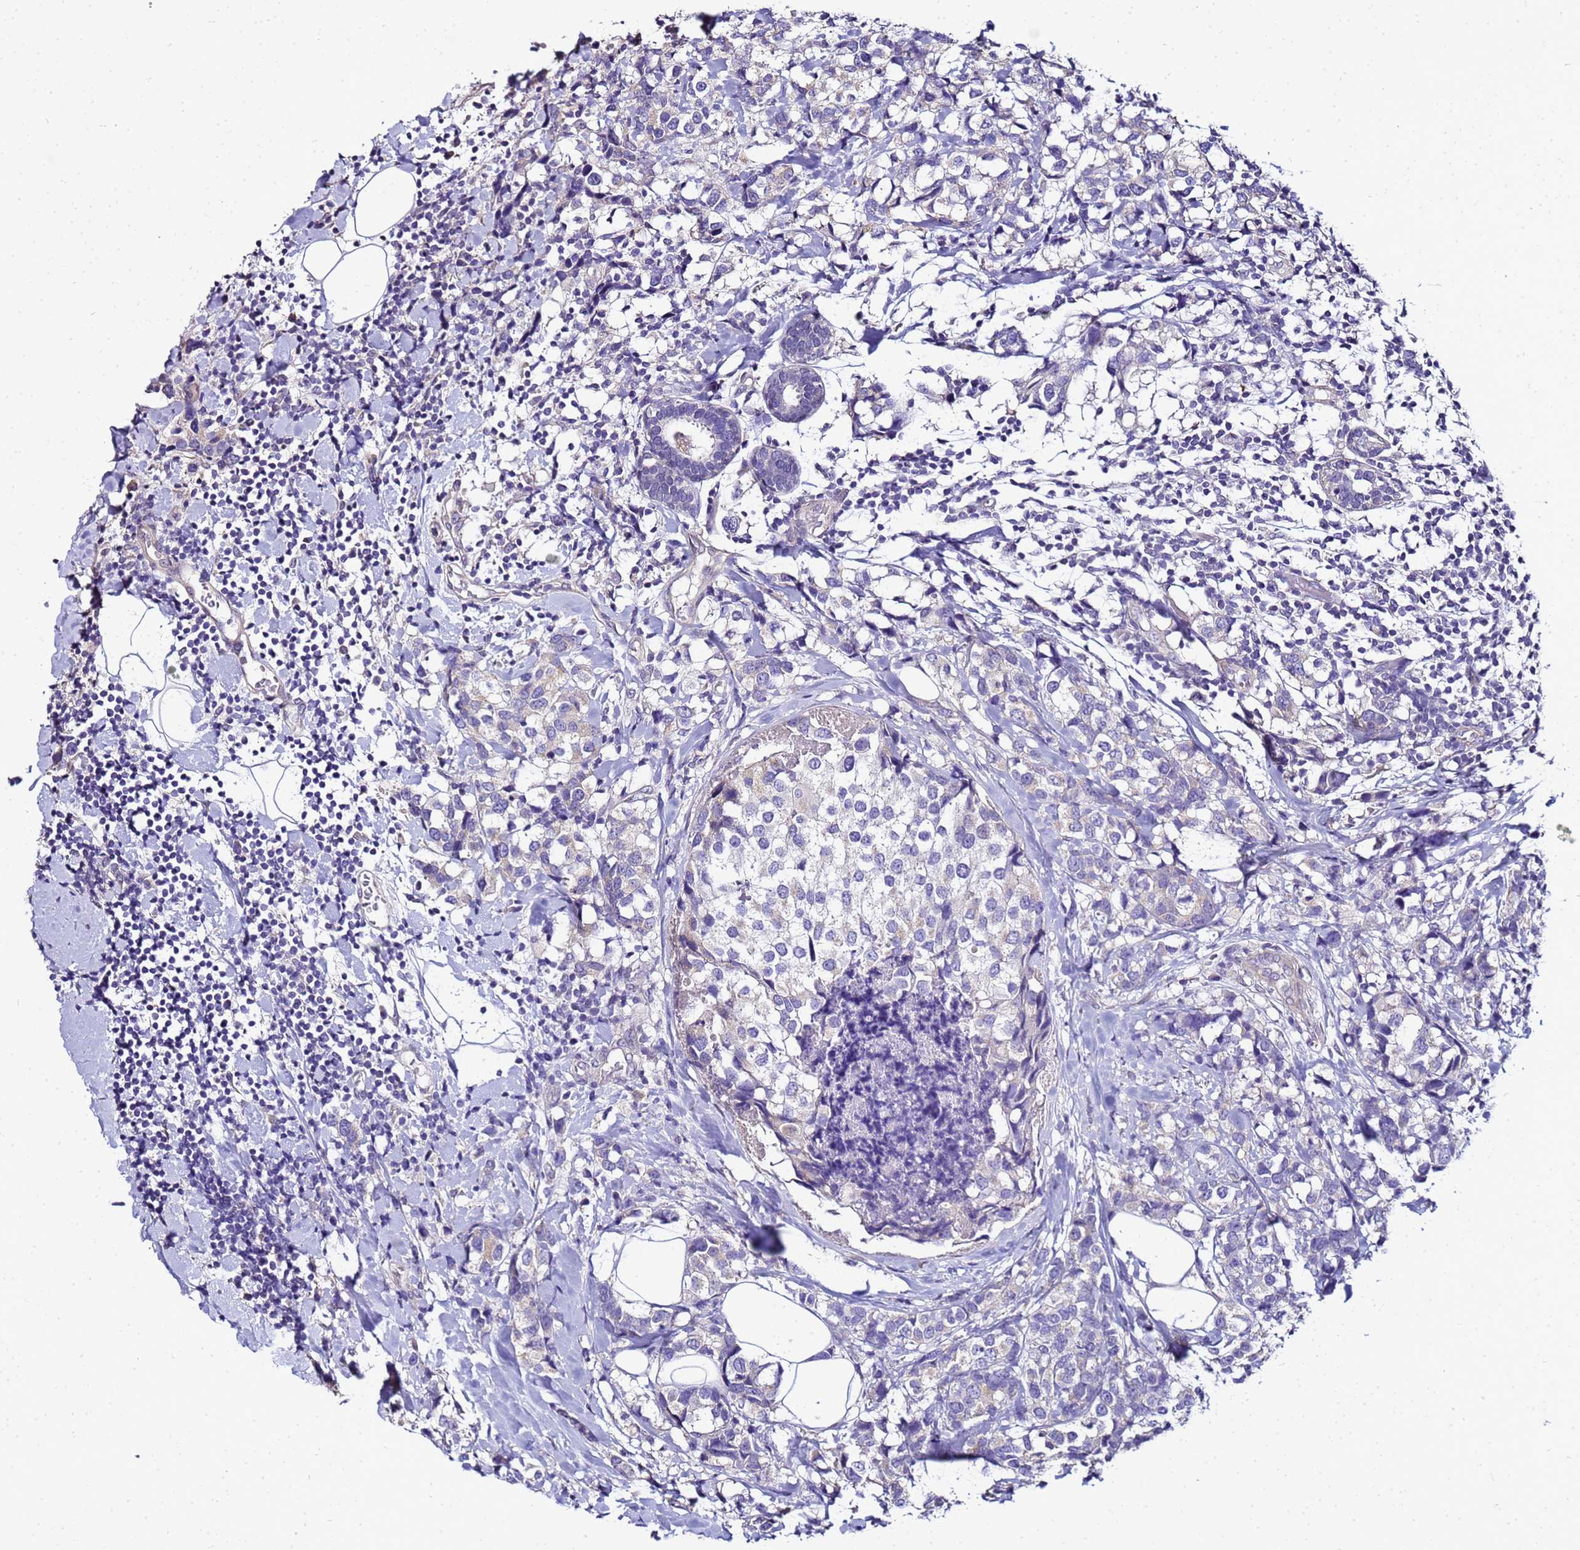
{"staining": {"intensity": "negative", "quantity": "none", "location": "none"}, "tissue": "breast cancer", "cell_type": "Tumor cells", "image_type": "cancer", "snomed": [{"axis": "morphology", "description": "Lobular carcinoma"}, {"axis": "topography", "description": "Breast"}], "caption": "High magnification brightfield microscopy of breast cancer stained with DAB (brown) and counterstained with hematoxylin (blue): tumor cells show no significant staining. The staining was performed using DAB to visualize the protein expression in brown, while the nuclei were stained in blue with hematoxylin (Magnification: 20x).", "gene": "FAM166B", "patient": {"sex": "female", "age": 59}}